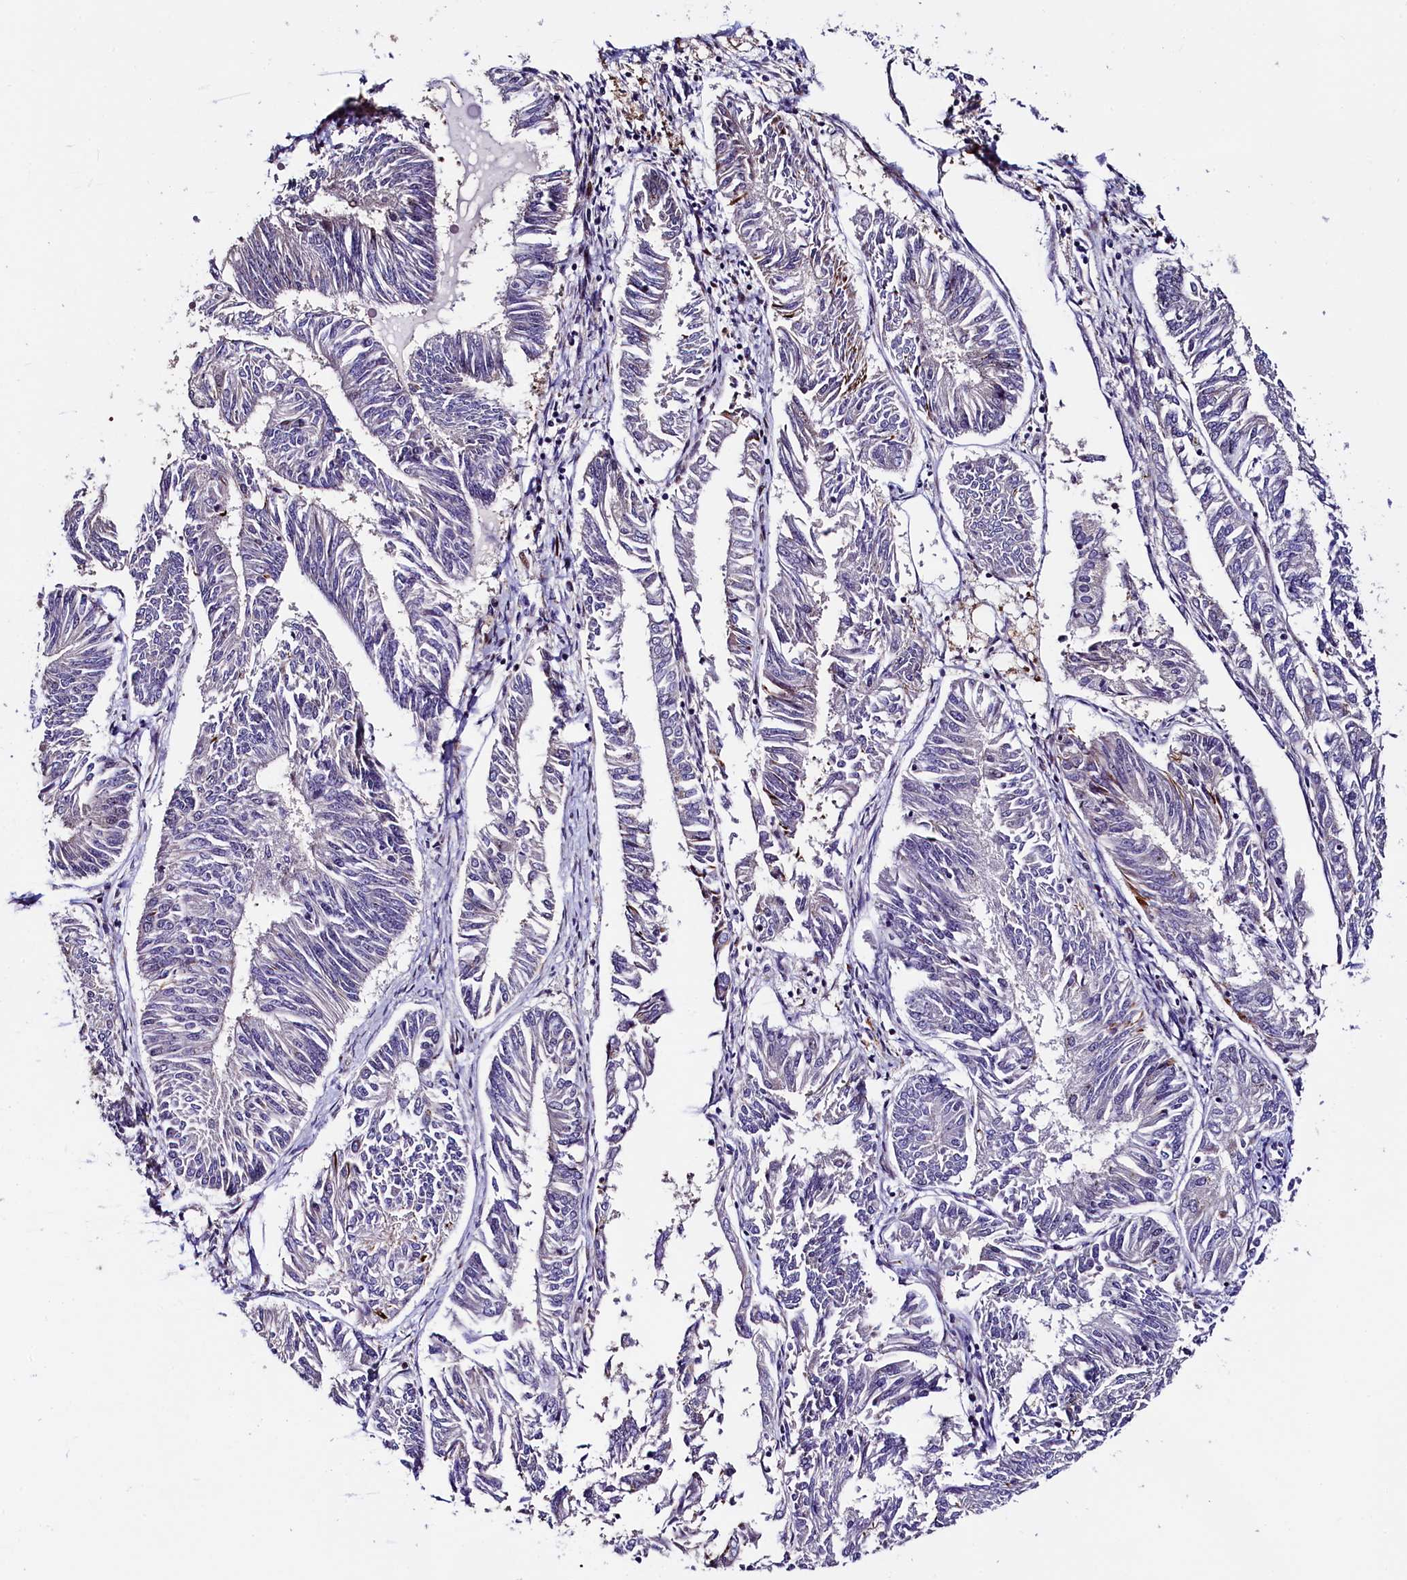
{"staining": {"intensity": "negative", "quantity": "none", "location": "none"}, "tissue": "endometrial cancer", "cell_type": "Tumor cells", "image_type": "cancer", "snomed": [{"axis": "morphology", "description": "Adenocarcinoma, NOS"}, {"axis": "topography", "description": "Endometrium"}], "caption": "Tumor cells are negative for protein expression in human adenocarcinoma (endometrial).", "gene": "TRMT112", "patient": {"sex": "female", "age": 58}}